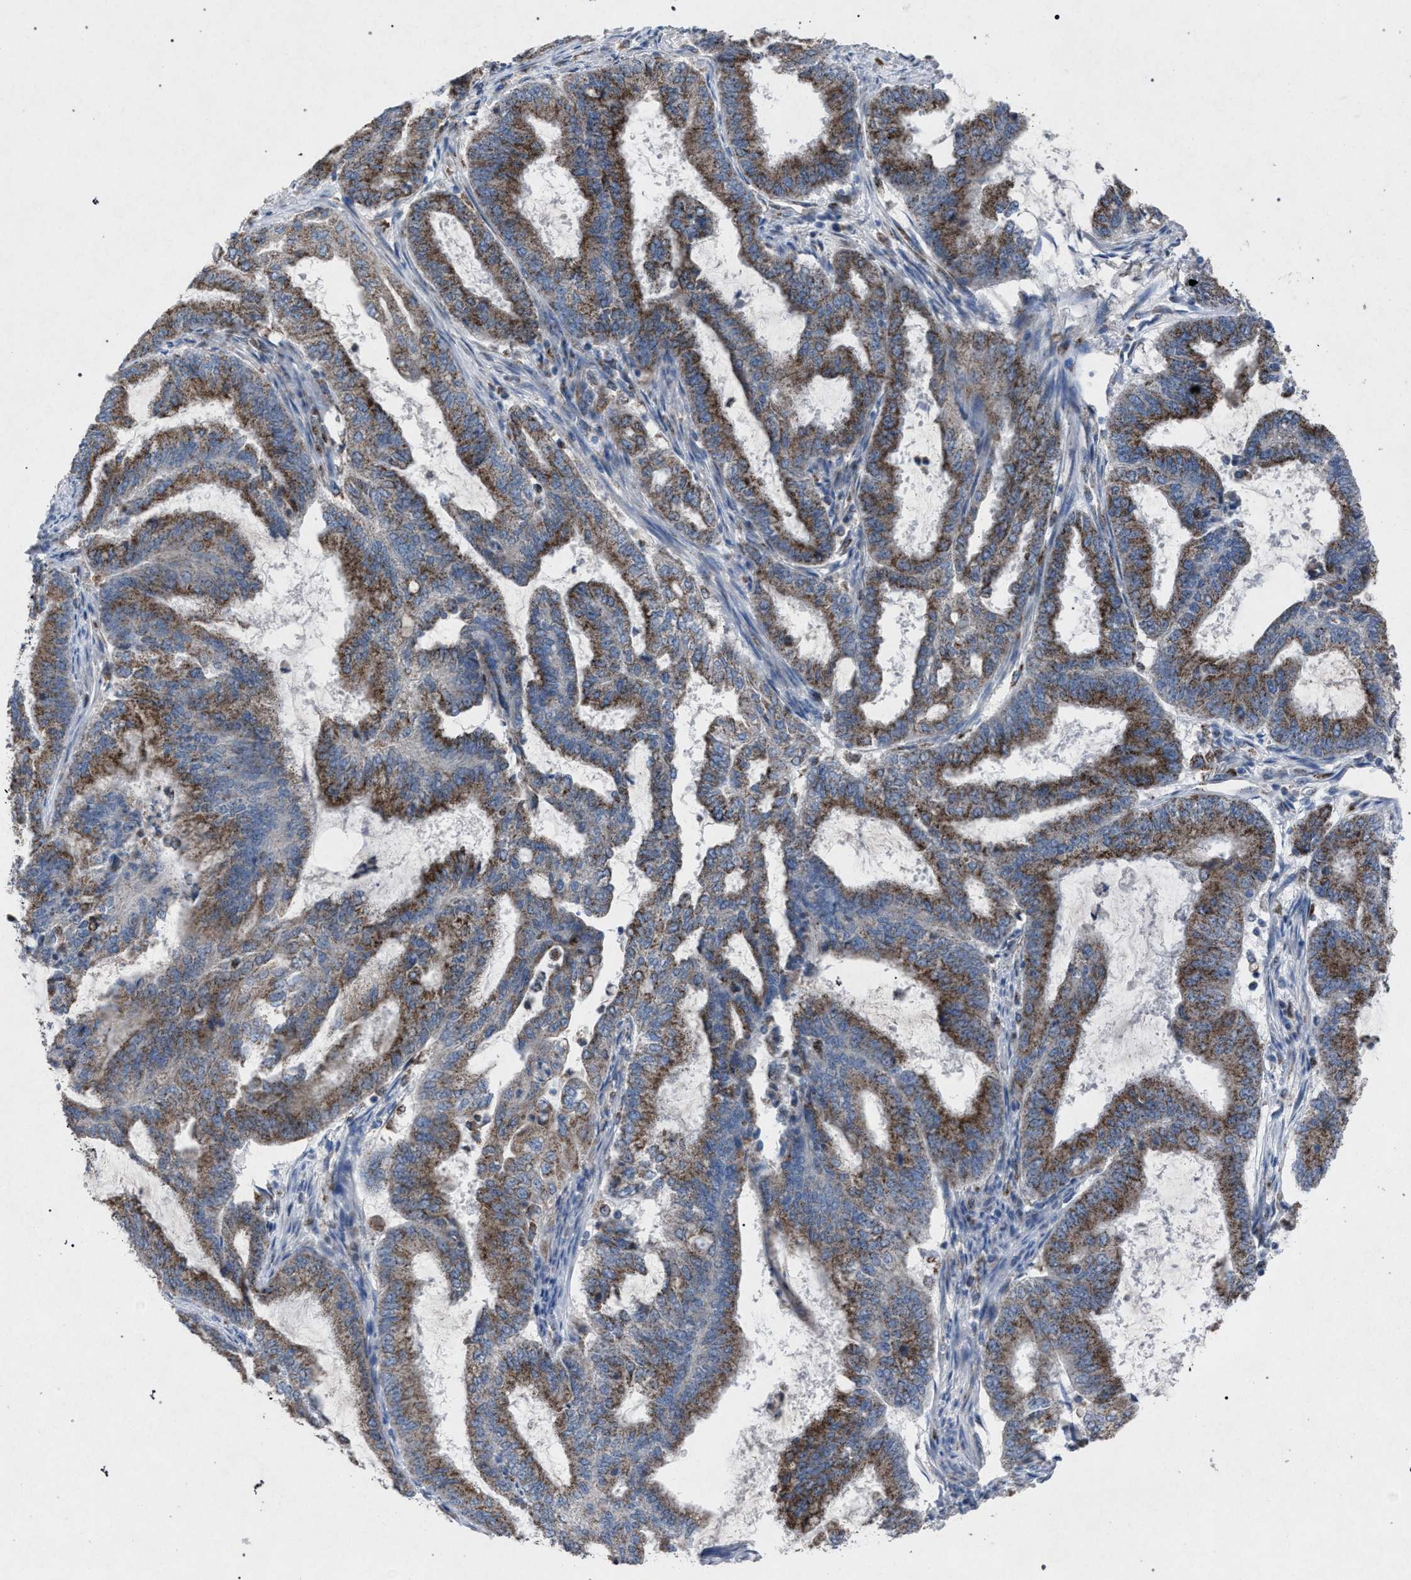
{"staining": {"intensity": "moderate", "quantity": ">75%", "location": "cytoplasmic/membranous"}, "tissue": "endometrial cancer", "cell_type": "Tumor cells", "image_type": "cancer", "snomed": [{"axis": "morphology", "description": "Adenocarcinoma, NOS"}, {"axis": "topography", "description": "Endometrium"}], "caption": "Tumor cells exhibit medium levels of moderate cytoplasmic/membranous positivity in approximately >75% of cells in human endometrial adenocarcinoma. The staining was performed using DAB (3,3'-diaminobenzidine) to visualize the protein expression in brown, while the nuclei were stained in blue with hematoxylin (Magnification: 20x).", "gene": "HSD17B4", "patient": {"sex": "female", "age": 51}}